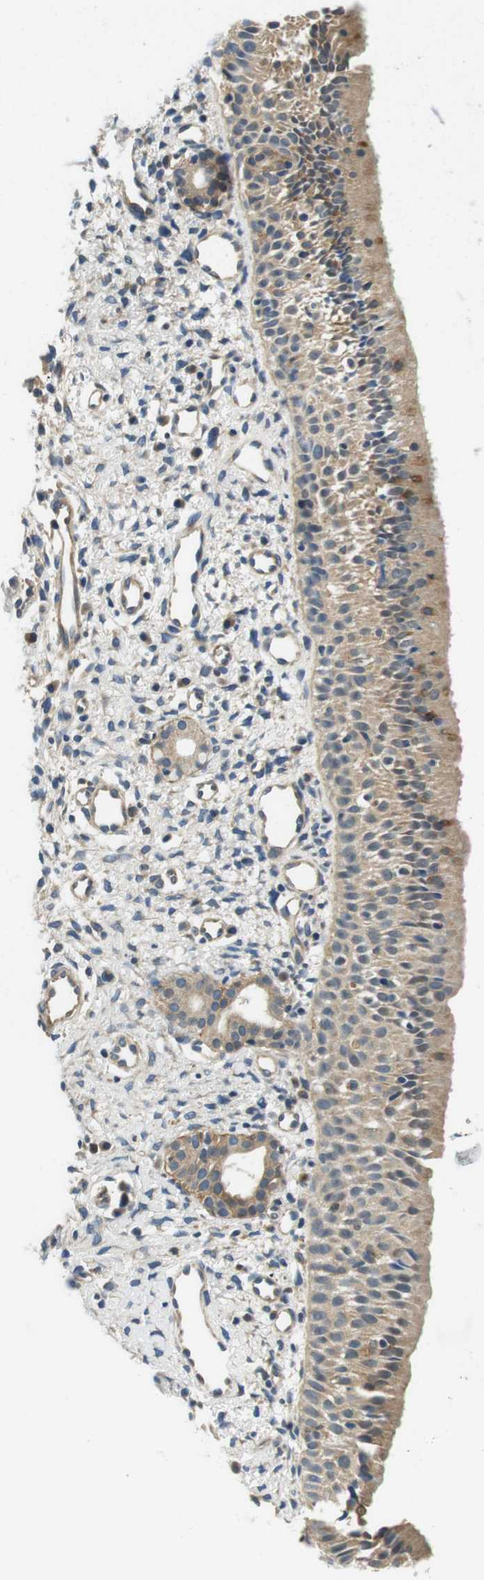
{"staining": {"intensity": "weak", "quantity": "25%-75%", "location": "cytoplasmic/membranous"}, "tissue": "nasopharynx", "cell_type": "Respiratory epithelial cells", "image_type": "normal", "snomed": [{"axis": "morphology", "description": "Normal tissue, NOS"}, {"axis": "topography", "description": "Nasopharynx"}], "caption": "A photomicrograph showing weak cytoplasmic/membranous positivity in about 25%-75% of respiratory epithelial cells in benign nasopharynx, as visualized by brown immunohistochemical staining.", "gene": "DTNA", "patient": {"sex": "male", "age": 22}}